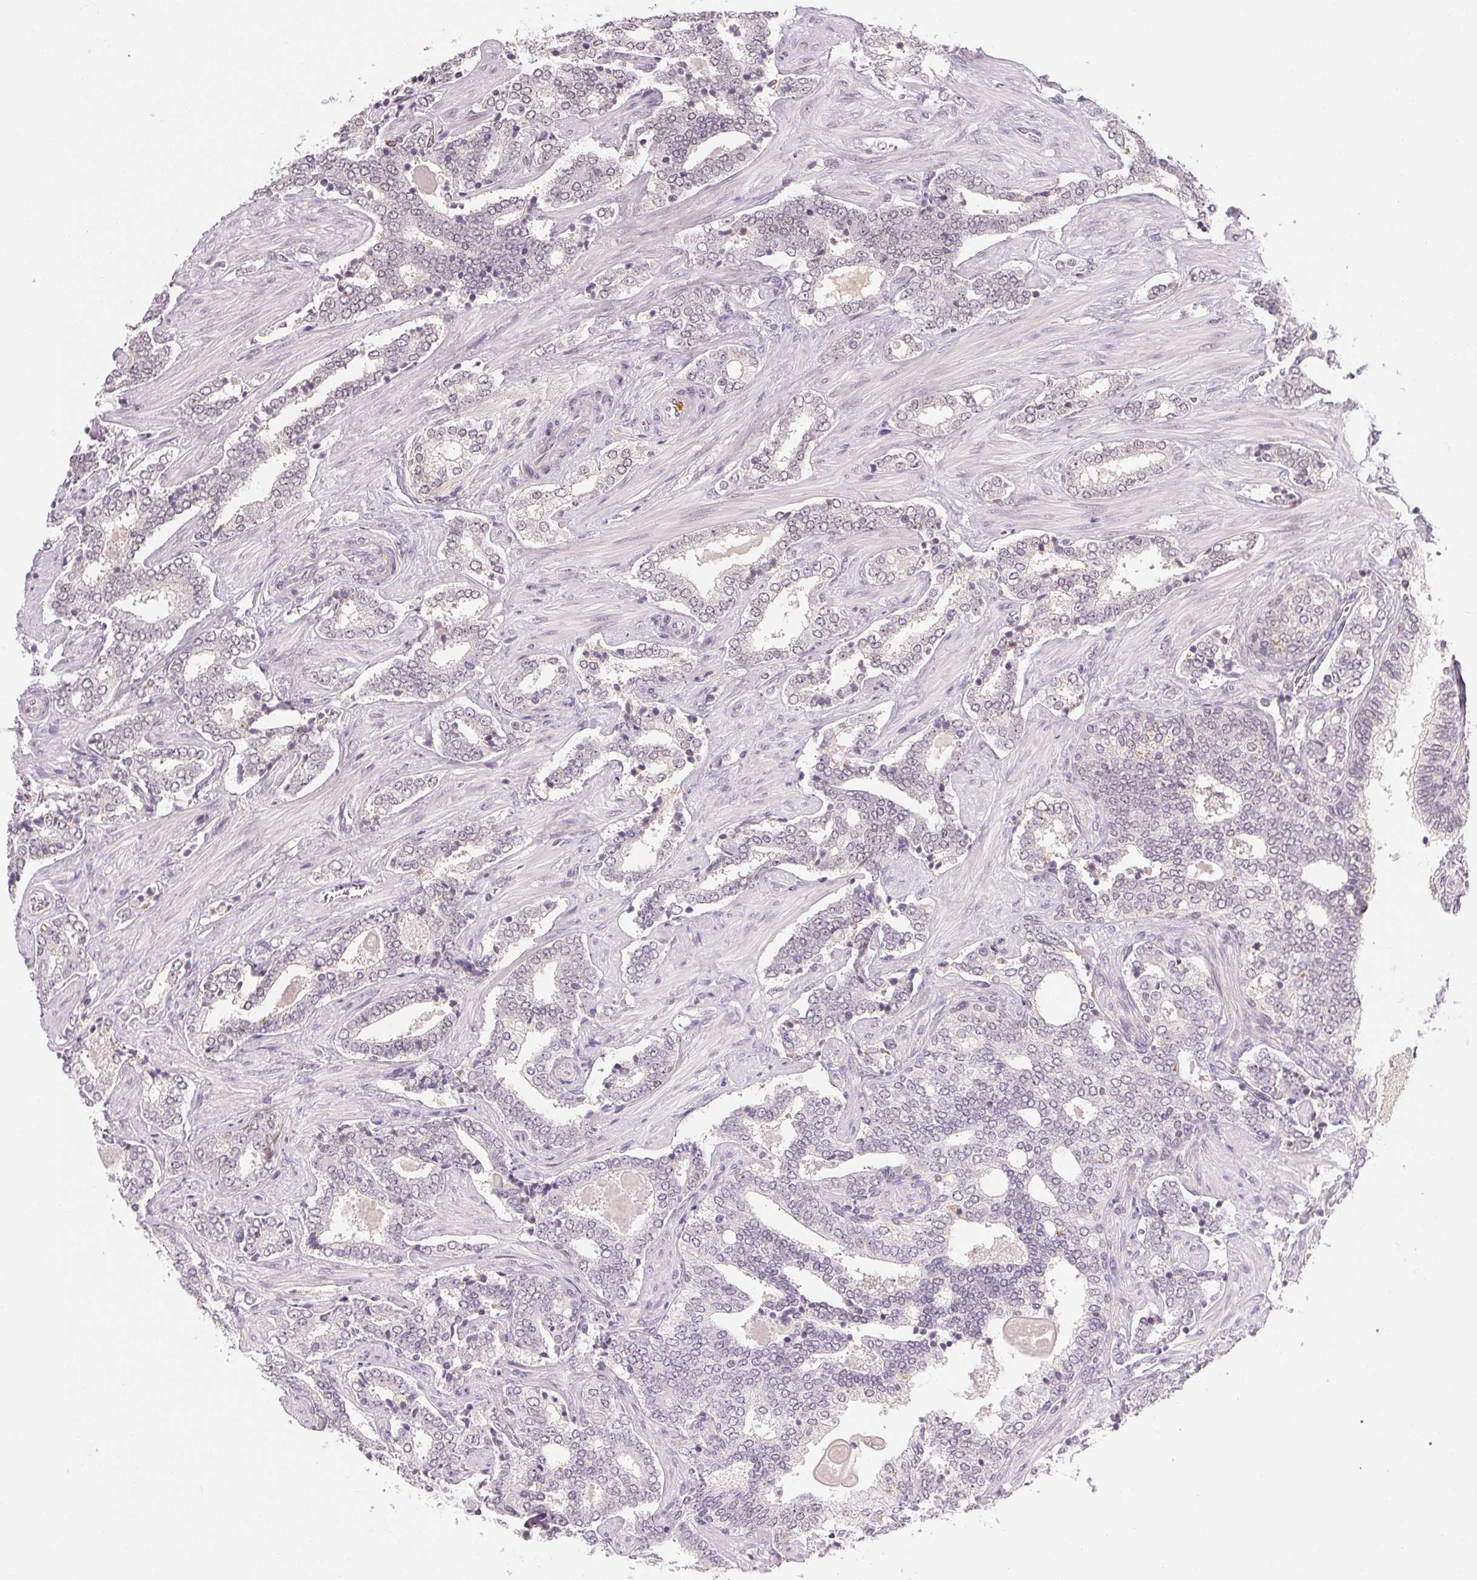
{"staining": {"intensity": "negative", "quantity": "none", "location": "none"}, "tissue": "prostate cancer", "cell_type": "Tumor cells", "image_type": "cancer", "snomed": [{"axis": "morphology", "description": "Adenocarcinoma, High grade"}, {"axis": "topography", "description": "Prostate"}], "caption": "Human prostate cancer stained for a protein using immunohistochemistry shows no expression in tumor cells.", "gene": "FNDC4", "patient": {"sex": "male", "age": 60}}